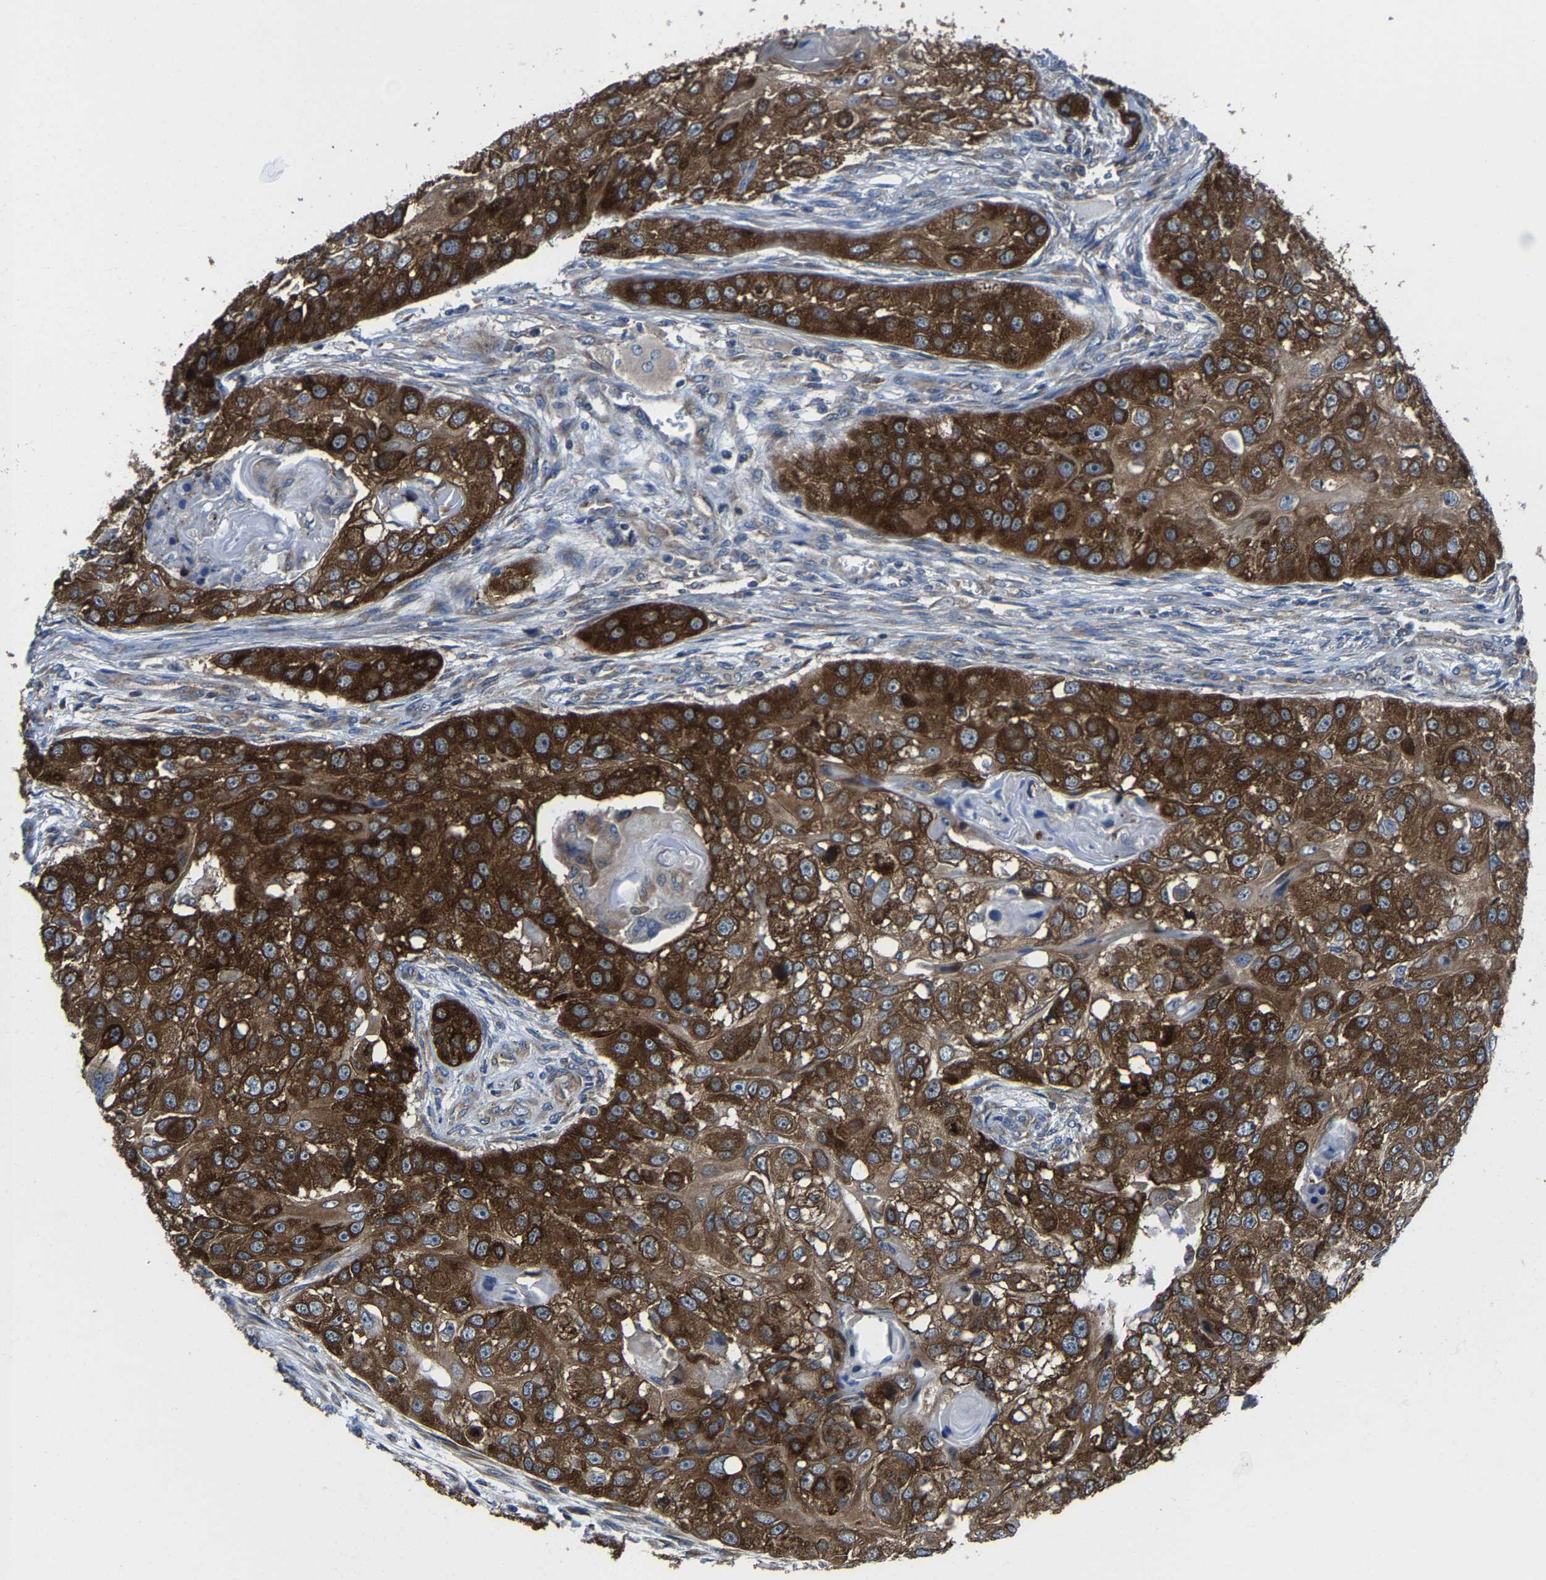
{"staining": {"intensity": "strong", "quantity": ">75%", "location": "cytoplasmic/membranous"}, "tissue": "head and neck cancer", "cell_type": "Tumor cells", "image_type": "cancer", "snomed": [{"axis": "morphology", "description": "Normal tissue, NOS"}, {"axis": "morphology", "description": "Squamous cell carcinoma, NOS"}, {"axis": "topography", "description": "Skeletal muscle"}, {"axis": "topography", "description": "Head-Neck"}], "caption": "The histopathology image exhibits staining of head and neck cancer, revealing strong cytoplasmic/membranous protein expression (brown color) within tumor cells. The staining was performed using DAB (3,3'-diaminobenzidine) to visualize the protein expression in brown, while the nuclei were stained in blue with hematoxylin (Magnification: 20x).", "gene": "G3BP2", "patient": {"sex": "male", "age": 51}}